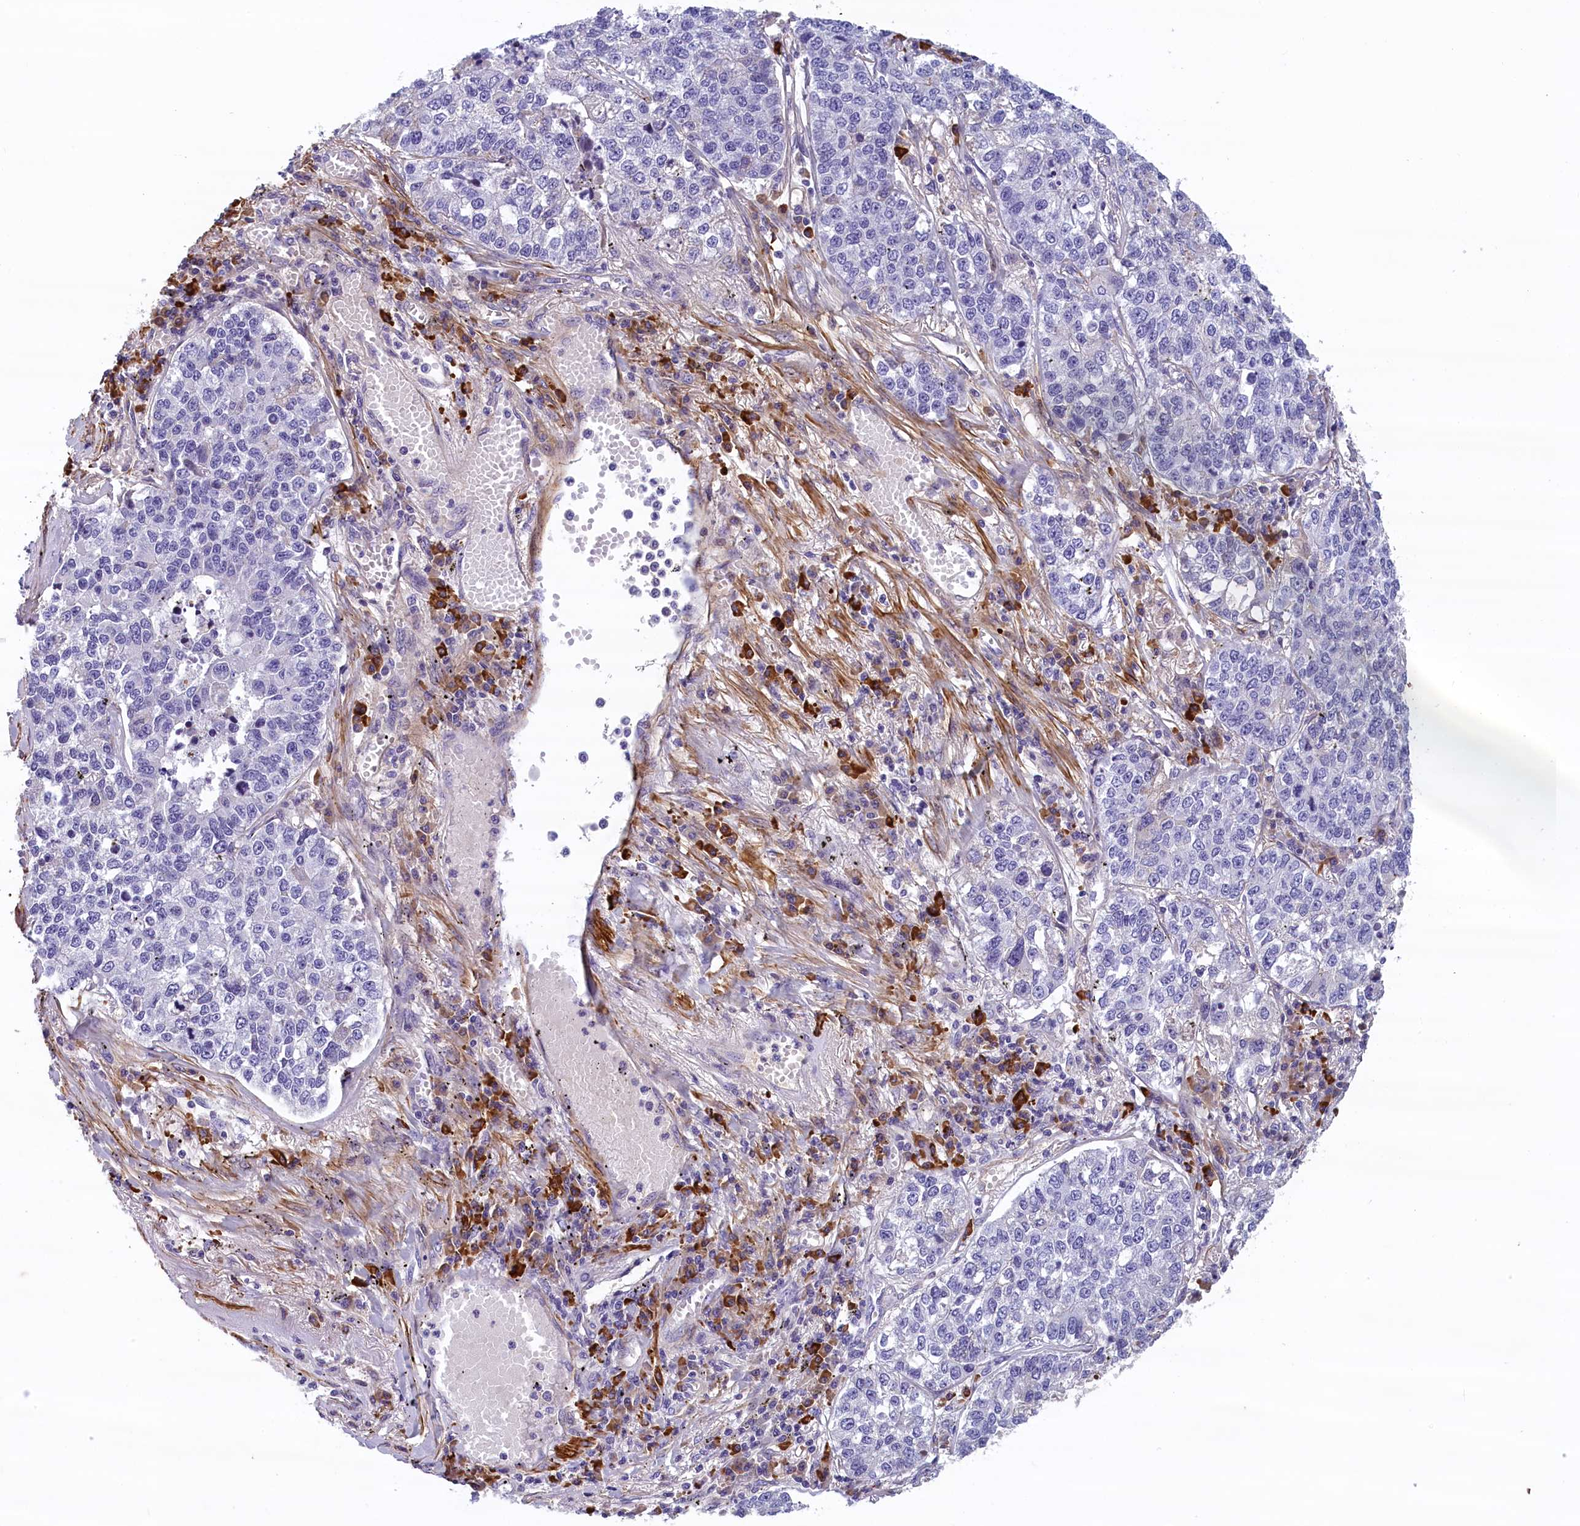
{"staining": {"intensity": "negative", "quantity": "none", "location": "none"}, "tissue": "lung cancer", "cell_type": "Tumor cells", "image_type": "cancer", "snomed": [{"axis": "morphology", "description": "Adenocarcinoma, NOS"}, {"axis": "topography", "description": "Lung"}], "caption": "Immunohistochemistry (IHC) histopathology image of neoplastic tissue: lung cancer (adenocarcinoma) stained with DAB (3,3'-diaminobenzidine) exhibits no significant protein expression in tumor cells.", "gene": "BCL2L13", "patient": {"sex": "male", "age": 49}}